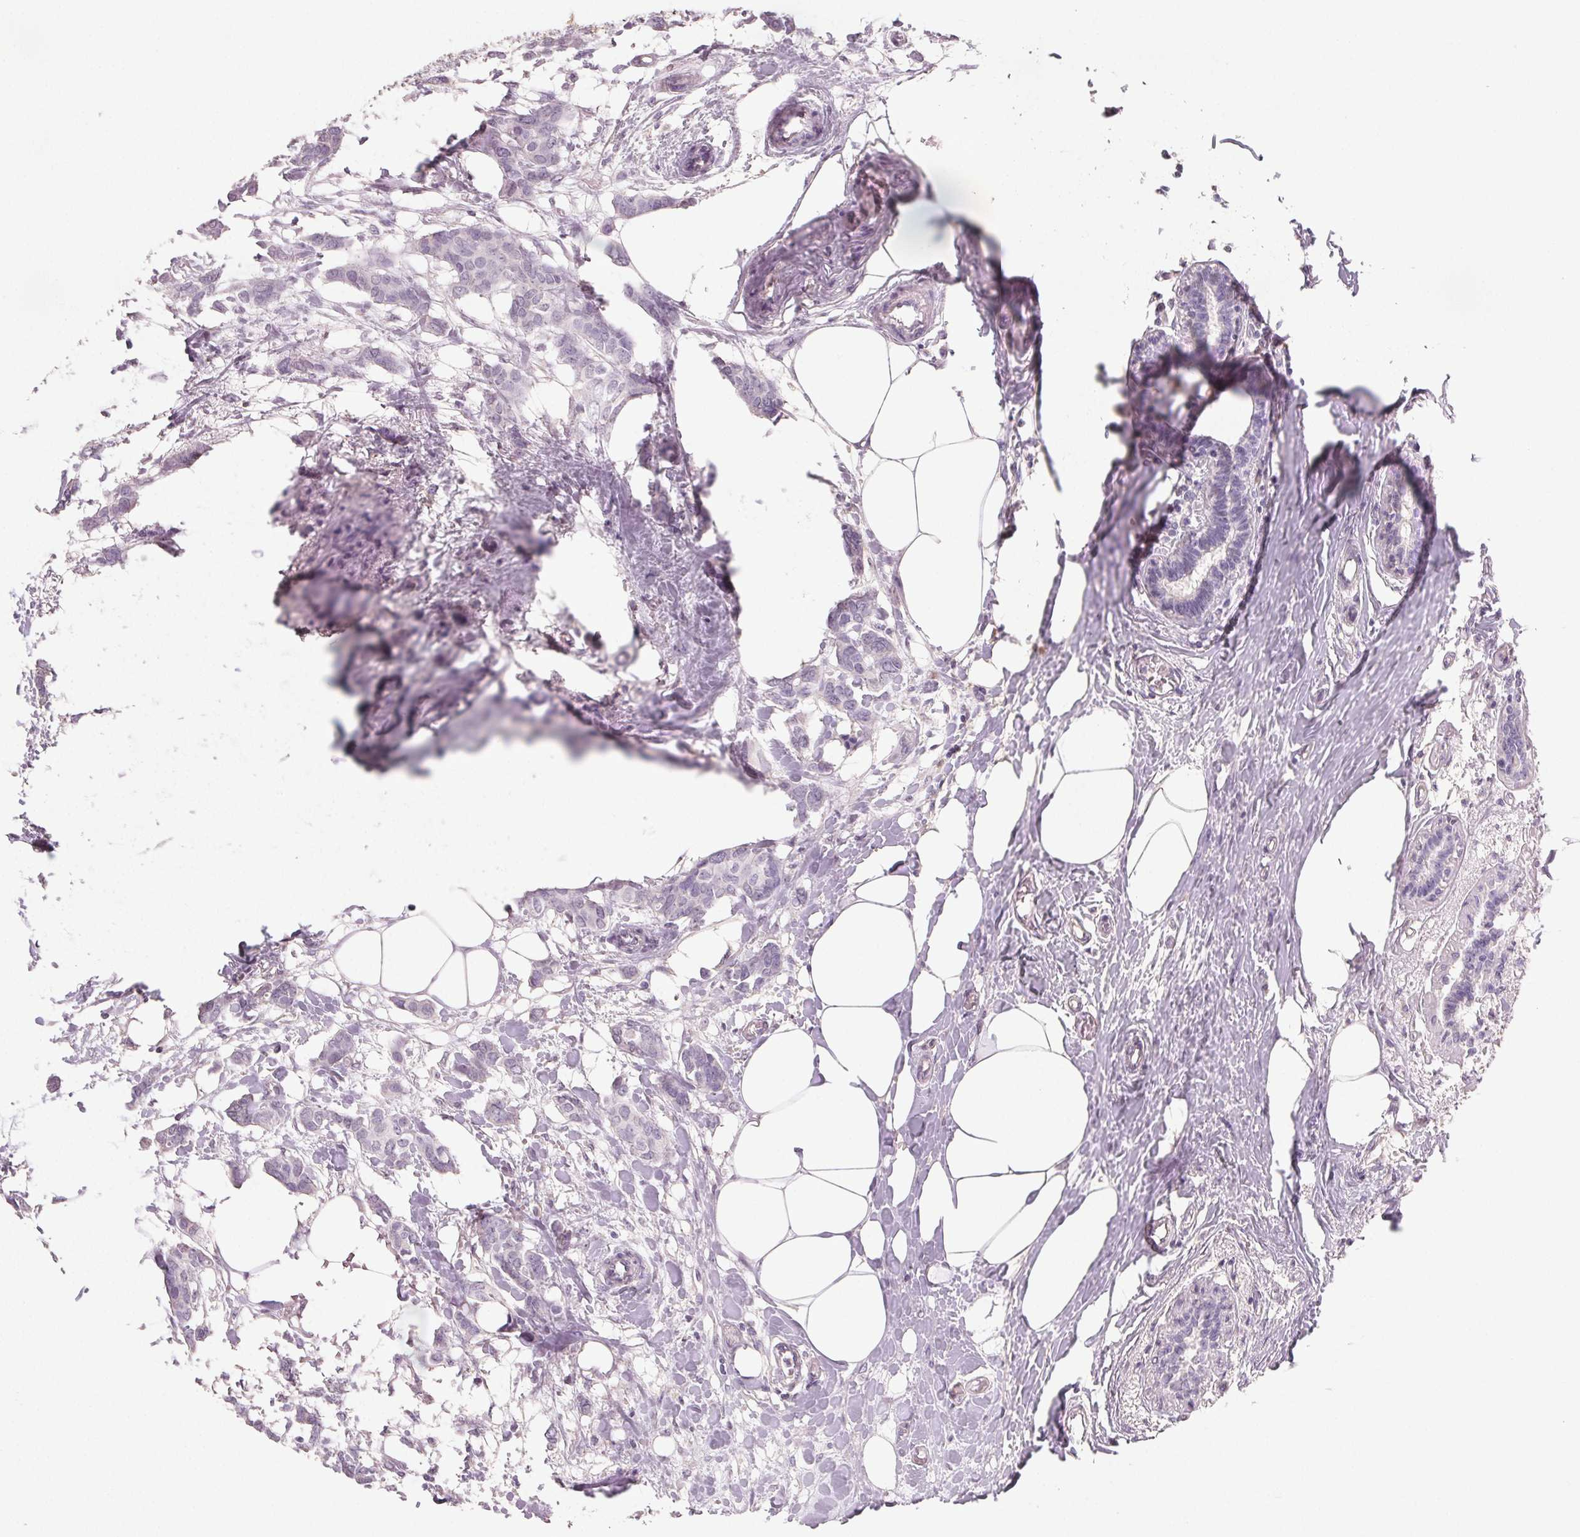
{"staining": {"intensity": "negative", "quantity": "none", "location": "none"}, "tissue": "breast cancer", "cell_type": "Tumor cells", "image_type": "cancer", "snomed": [{"axis": "morphology", "description": "Duct carcinoma"}, {"axis": "topography", "description": "Breast"}], "caption": "This is a micrograph of immunohistochemistry (IHC) staining of infiltrating ductal carcinoma (breast), which shows no expression in tumor cells.", "gene": "GBP1", "patient": {"sex": "female", "age": 62}}